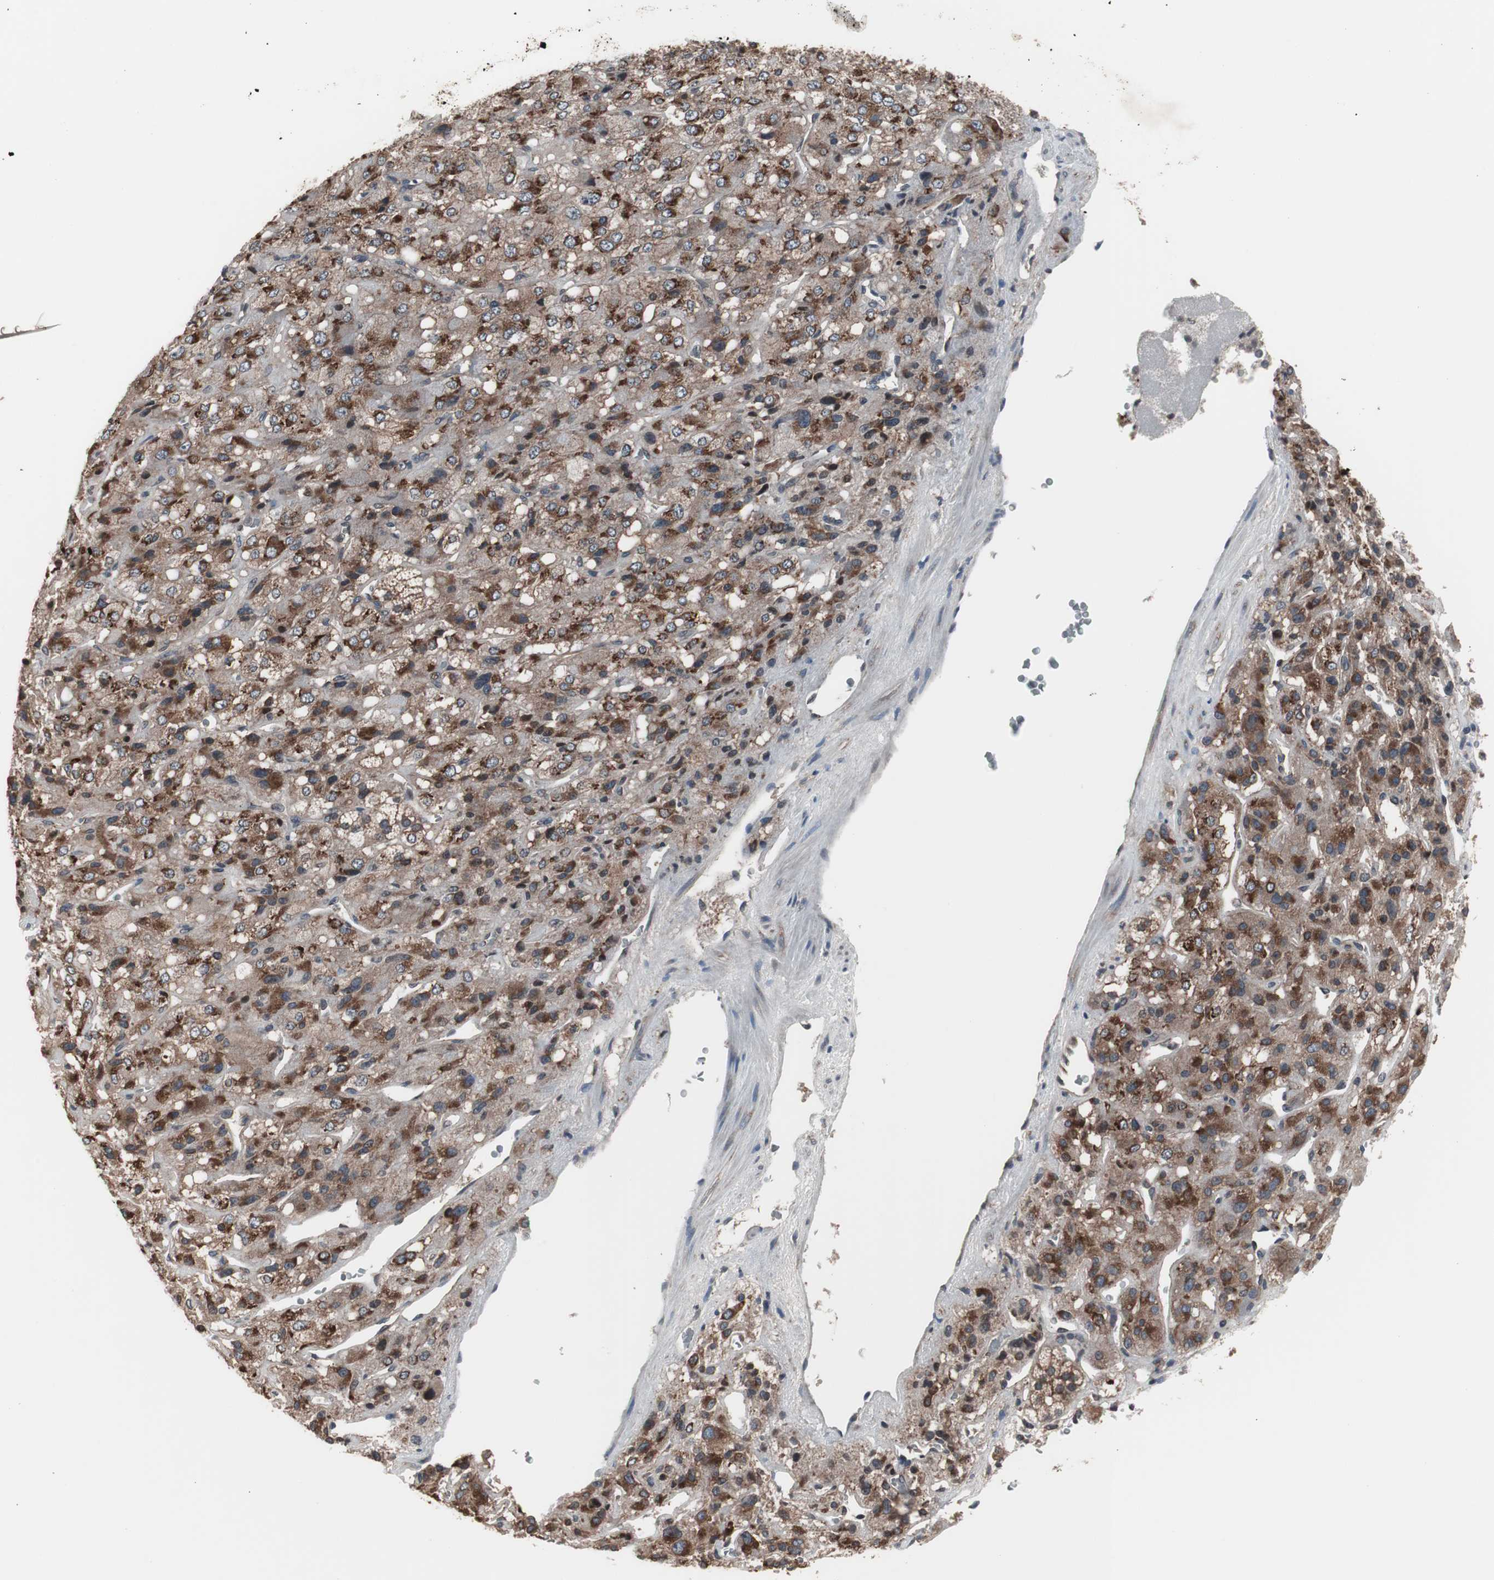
{"staining": {"intensity": "moderate", "quantity": ">75%", "location": "cytoplasmic/membranous"}, "tissue": "adrenal gland", "cell_type": "Glandular cells", "image_type": "normal", "snomed": [{"axis": "morphology", "description": "Normal tissue, NOS"}, {"axis": "topography", "description": "Adrenal gland"}], "caption": "An image of human adrenal gland stained for a protein displays moderate cytoplasmic/membranous brown staining in glandular cells.", "gene": "IRS1", "patient": {"sex": "female", "age": 44}}